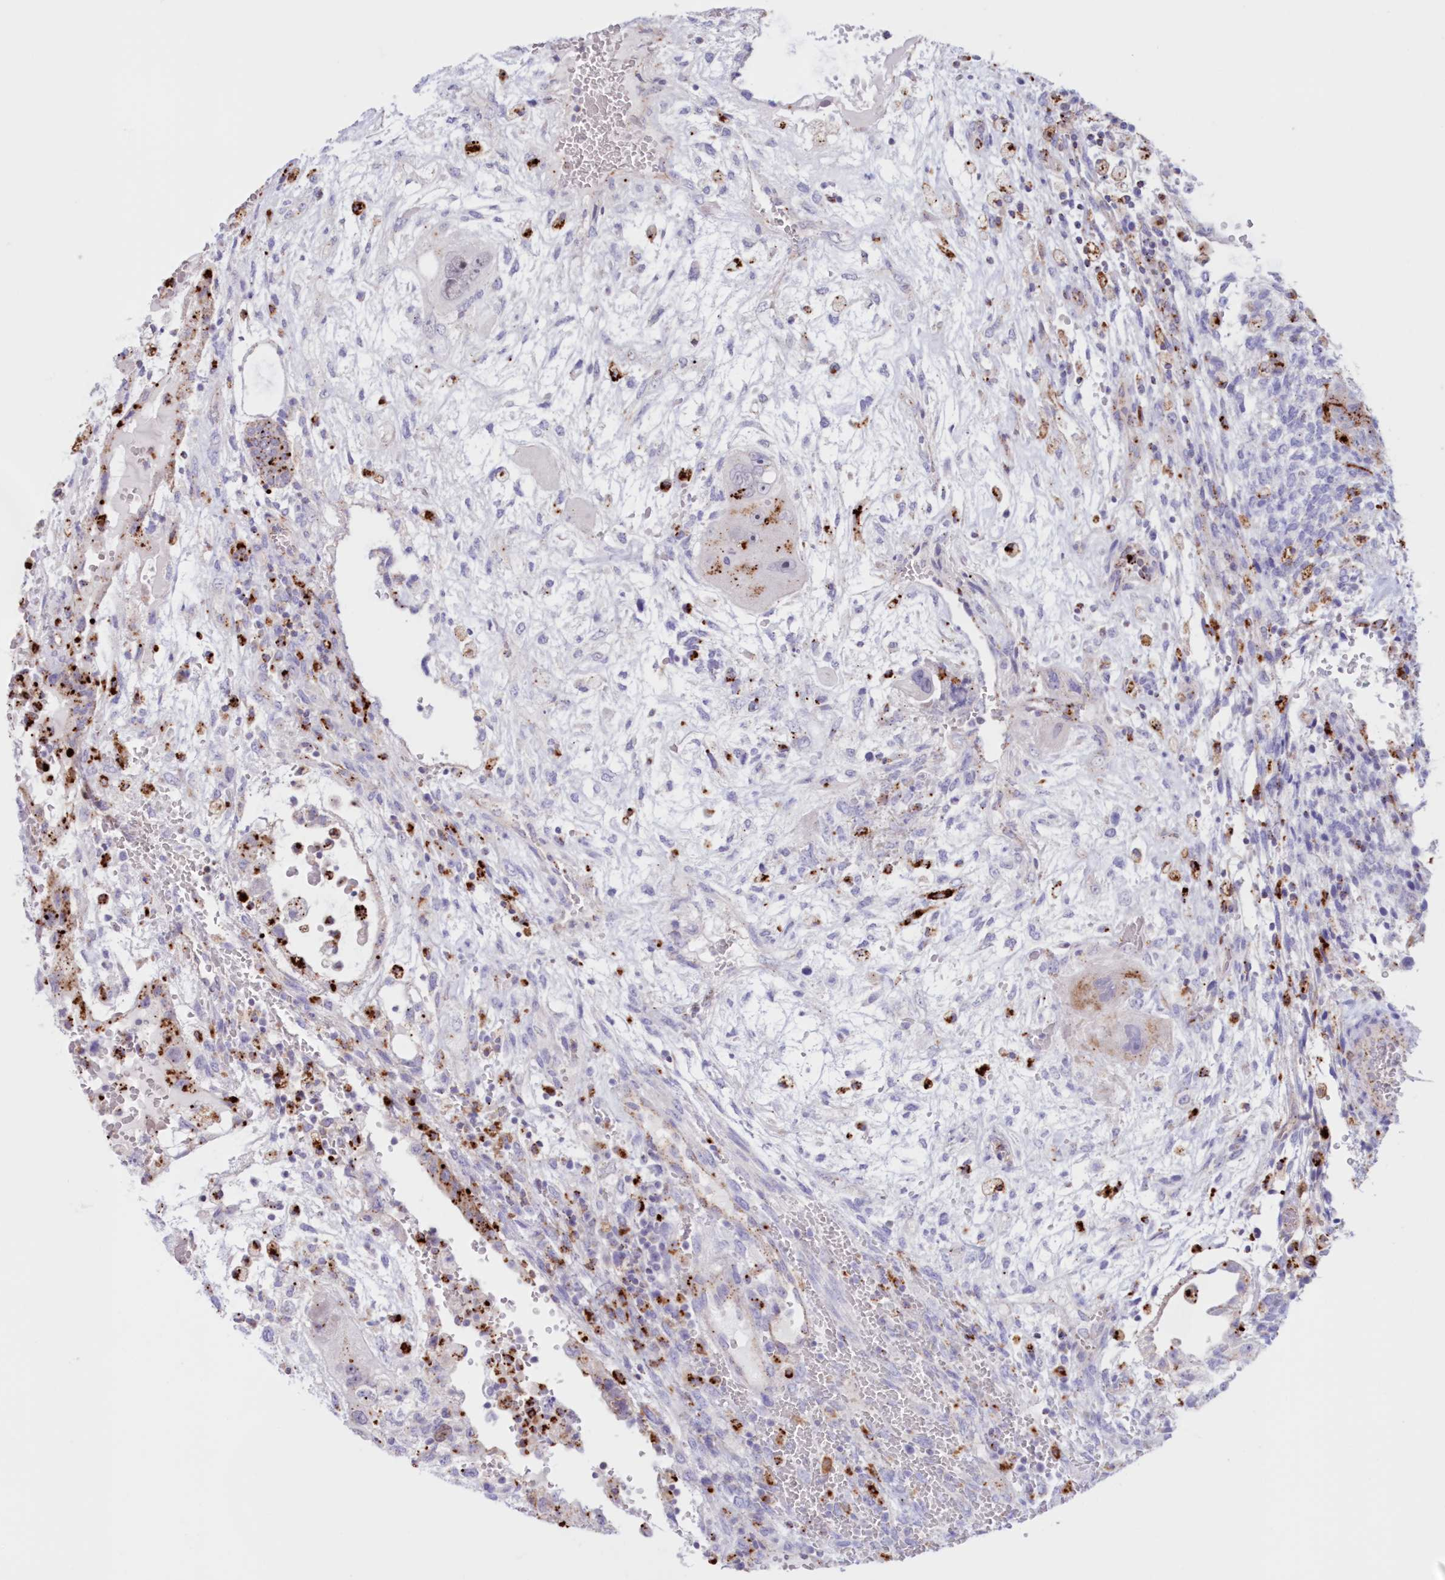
{"staining": {"intensity": "moderate", "quantity": "<25%", "location": "cytoplasmic/membranous"}, "tissue": "testis cancer", "cell_type": "Tumor cells", "image_type": "cancer", "snomed": [{"axis": "morphology", "description": "Carcinoma, Embryonal, NOS"}, {"axis": "topography", "description": "Testis"}], "caption": "Immunohistochemistry staining of testis cancer (embryonal carcinoma), which reveals low levels of moderate cytoplasmic/membranous expression in about <25% of tumor cells indicating moderate cytoplasmic/membranous protein staining. The staining was performed using DAB (3,3'-diaminobenzidine) (brown) for protein detection and nuclei were counterstained in hematoxylin (blue).", "gene": "TPP1", "patient": {"sex": "male", "age": 36}}